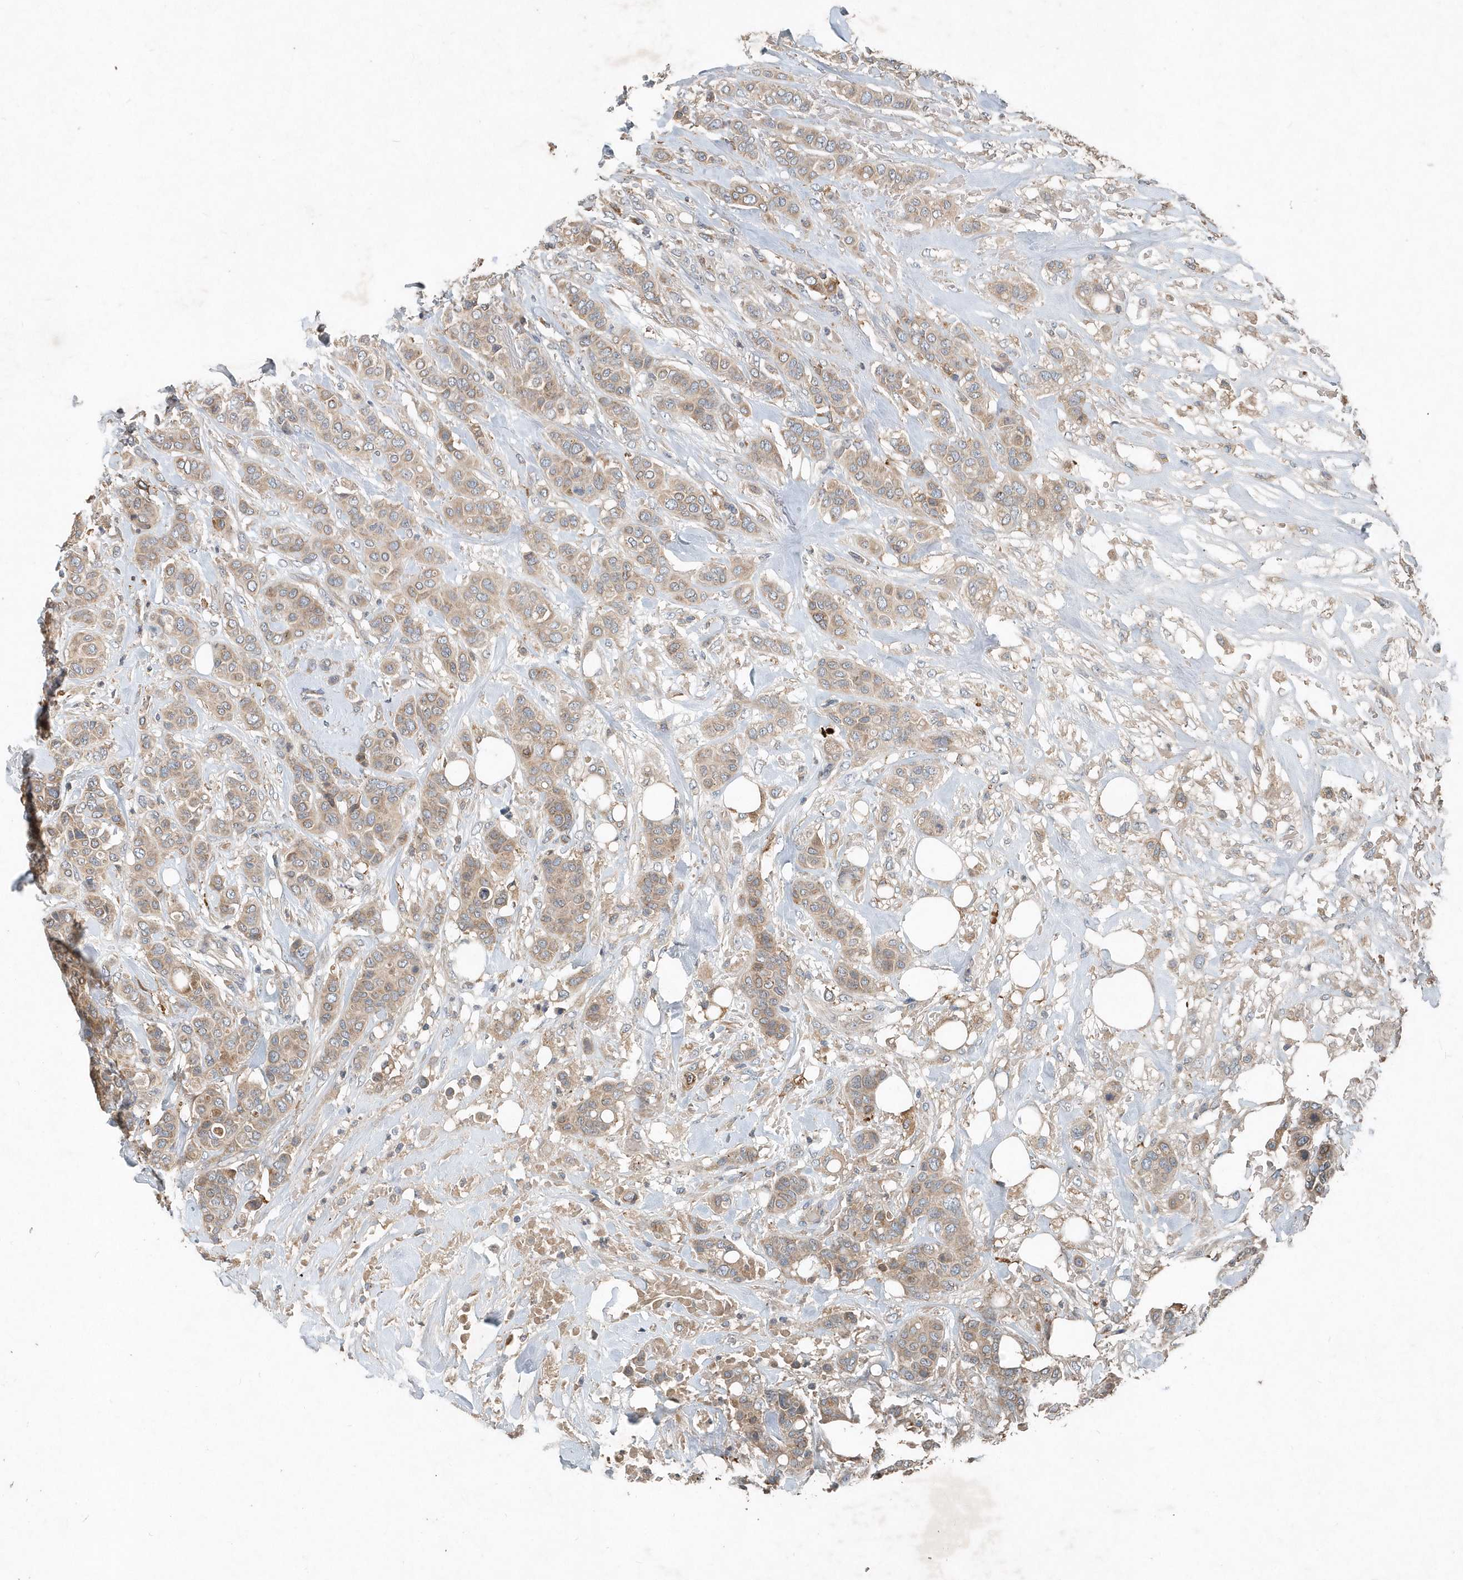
{"staining": {"intensity": "weak", "quantity": ">75%", "location": "cytoplasmic/membranous"}, "tissue": "breast cancer", "cell_type": "Tumor cells", "image_type": "cancer", "snomed": [{"axis": "morphology", "description": "Lobular carcinoma"}, {"axis": "topography", "description": "Breast"}], "caption": "Protein expression analysis of breast lobular carcinoma shows weak cytoplasmic/membranous staining in approximately >75% of tumor cells.", "gene": "SCFD2", "patient": {"sex": "female", "age": 51}}